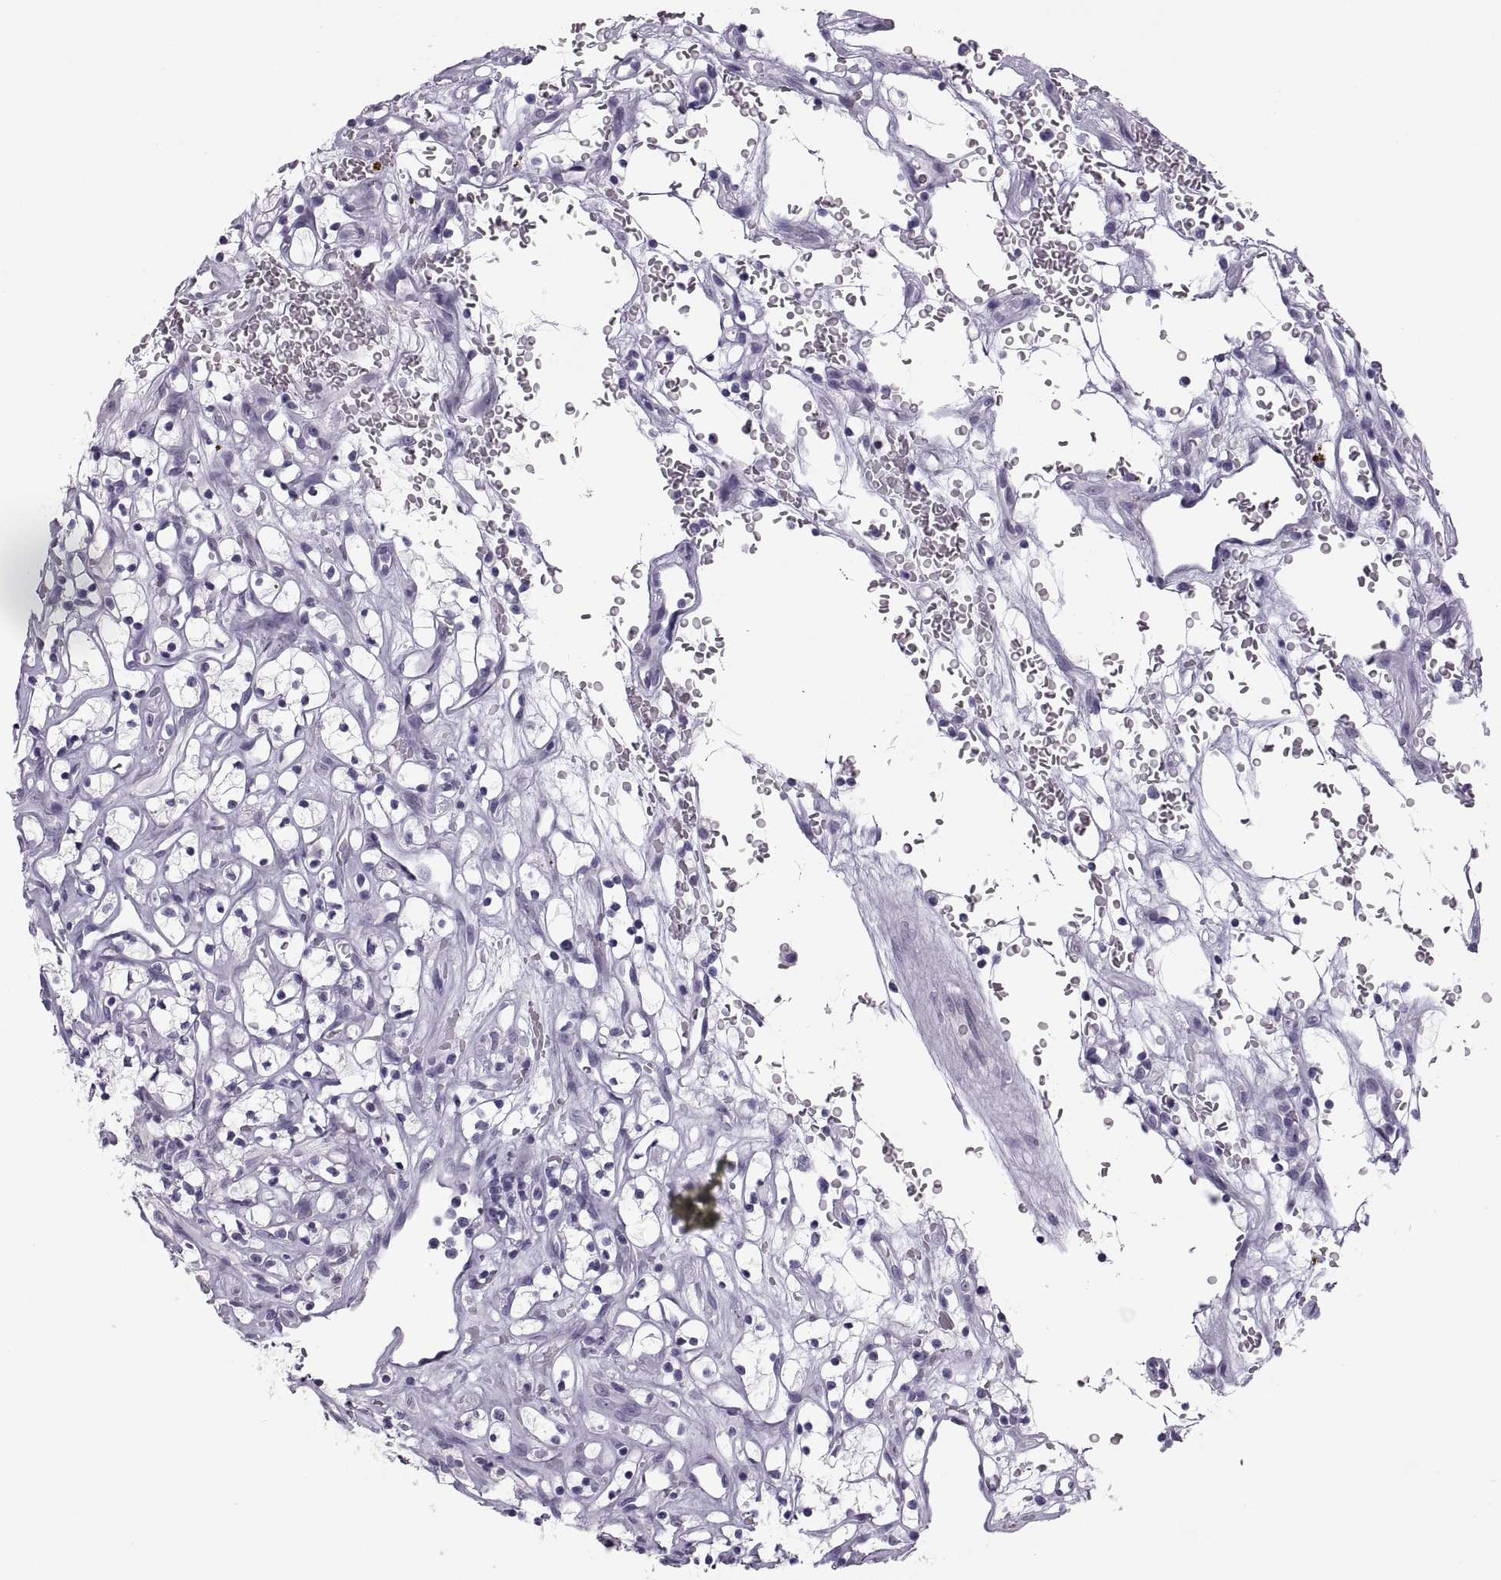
{"staining": {"intensity": "negative", "quantity": "none", "location": "none"}, "tissue": "renal cancer", "cell_type": "Tumor cells", "image_type": "cancer", "snomed": [{"axis": "morphology", "description": "Adenocarcinoma, NOS"}, {"axis": "topography", "description": "Kidney"}], "caption": "The immunohistochemistry (IHC) photomicrograph has no significant positivity in tumor cells of renal cancer (adenocarcinoma) tissue. (DAB (3,3'-diaminobenzidine) immunohistochemistry (IHC), high magnification).", "gene": "QRICH2", "patient": {"sex": "female", "age": 64}}